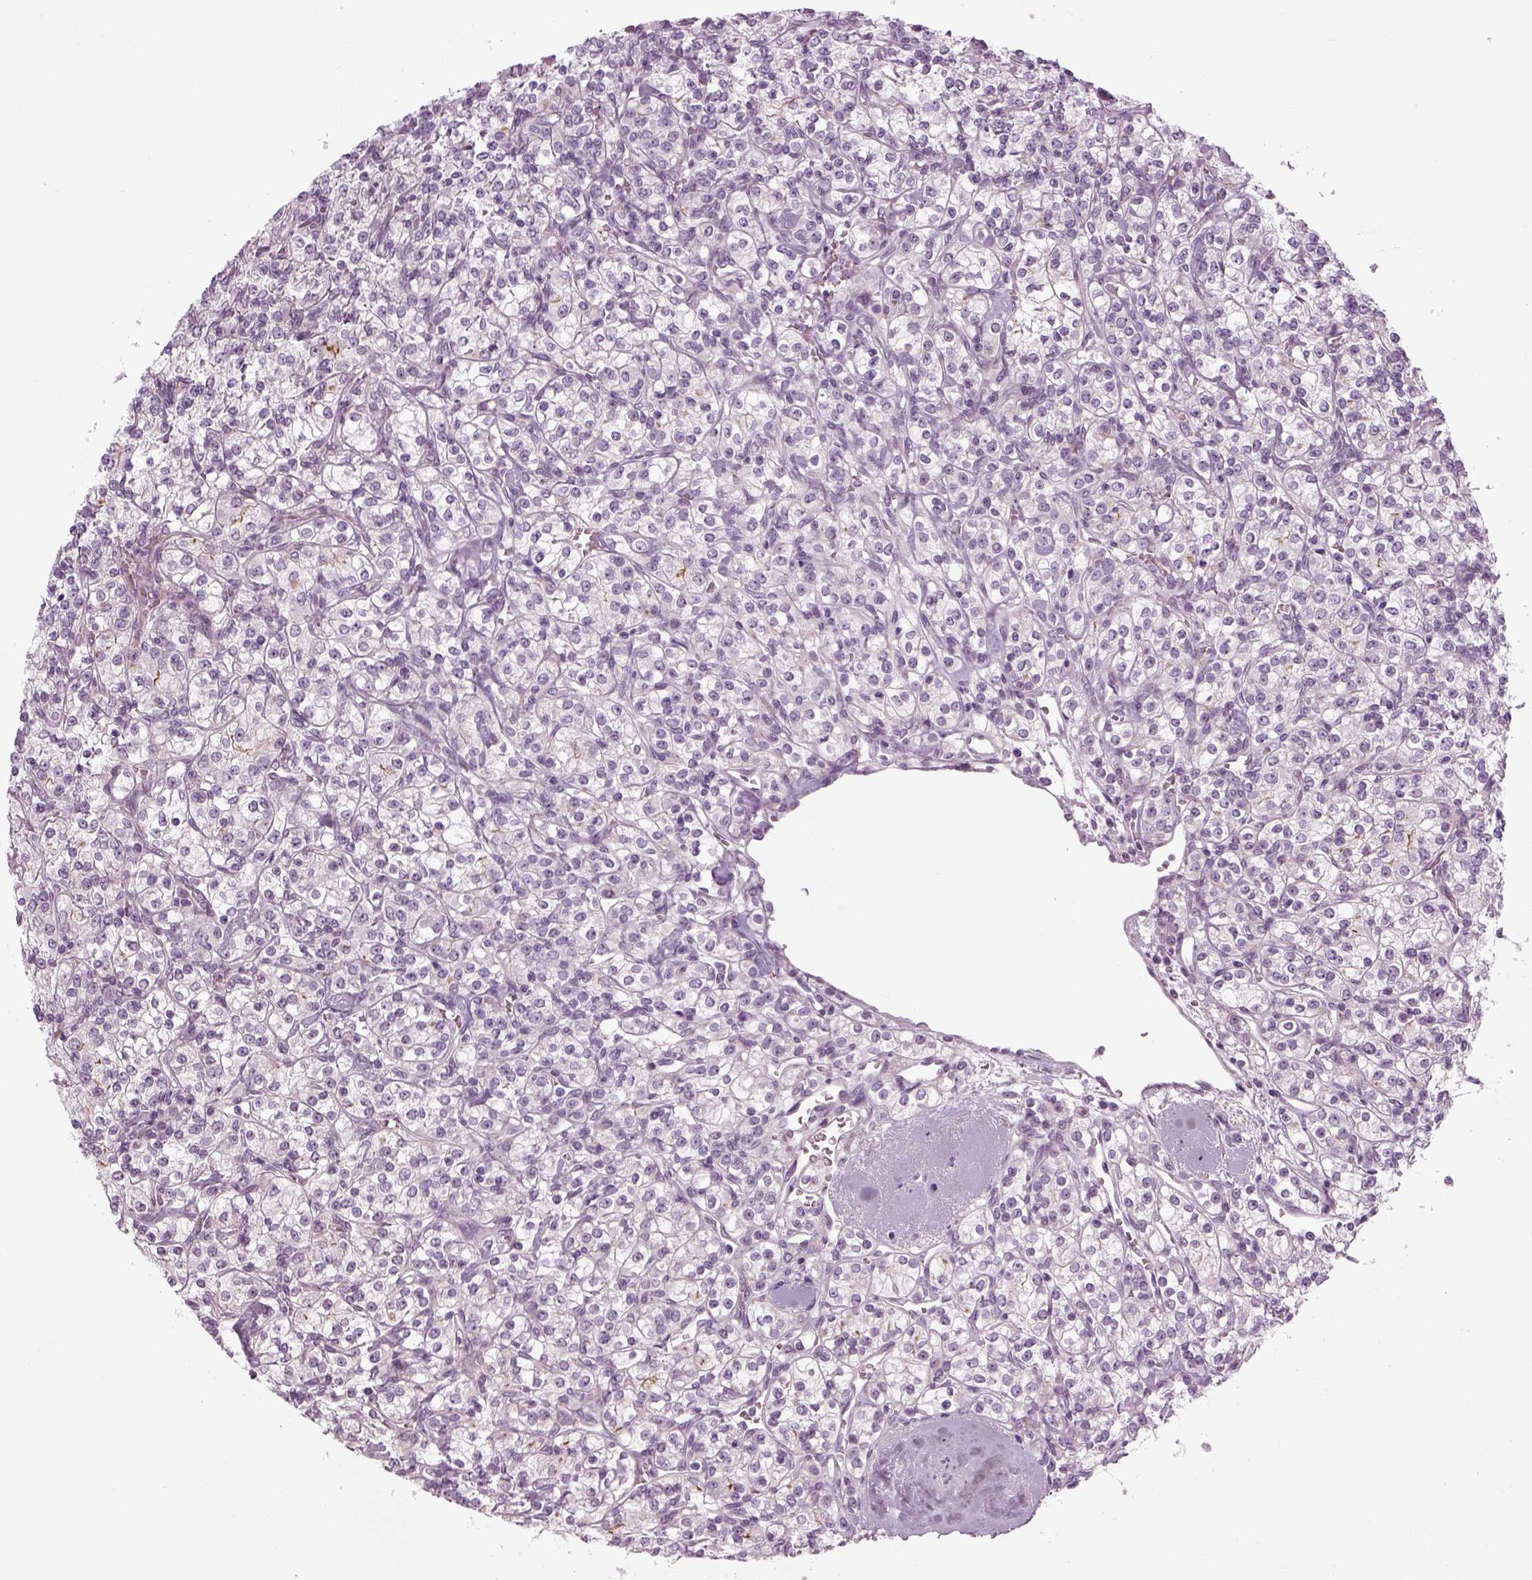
{"staining": {"intensity": "negative", "quantity": "none", "location": "none"}, "tissue": "renal cancer", "cell_type": "Tumor cells", "image_type": "cancer", "snomed": [{"axis": "morphology", "description": "Adenocarcinoma, NOS"}, {"axis": "topography", "description": "Kidney"}], "caption": "High magnification brightfield microscopy of renal cancer stained with DAB (brown) and counterstained with hematoxylin (blue): tumor cells show no significant expression.", "gene": "LRRIQ3", "patient": {"sex": "male", "age": 77}}